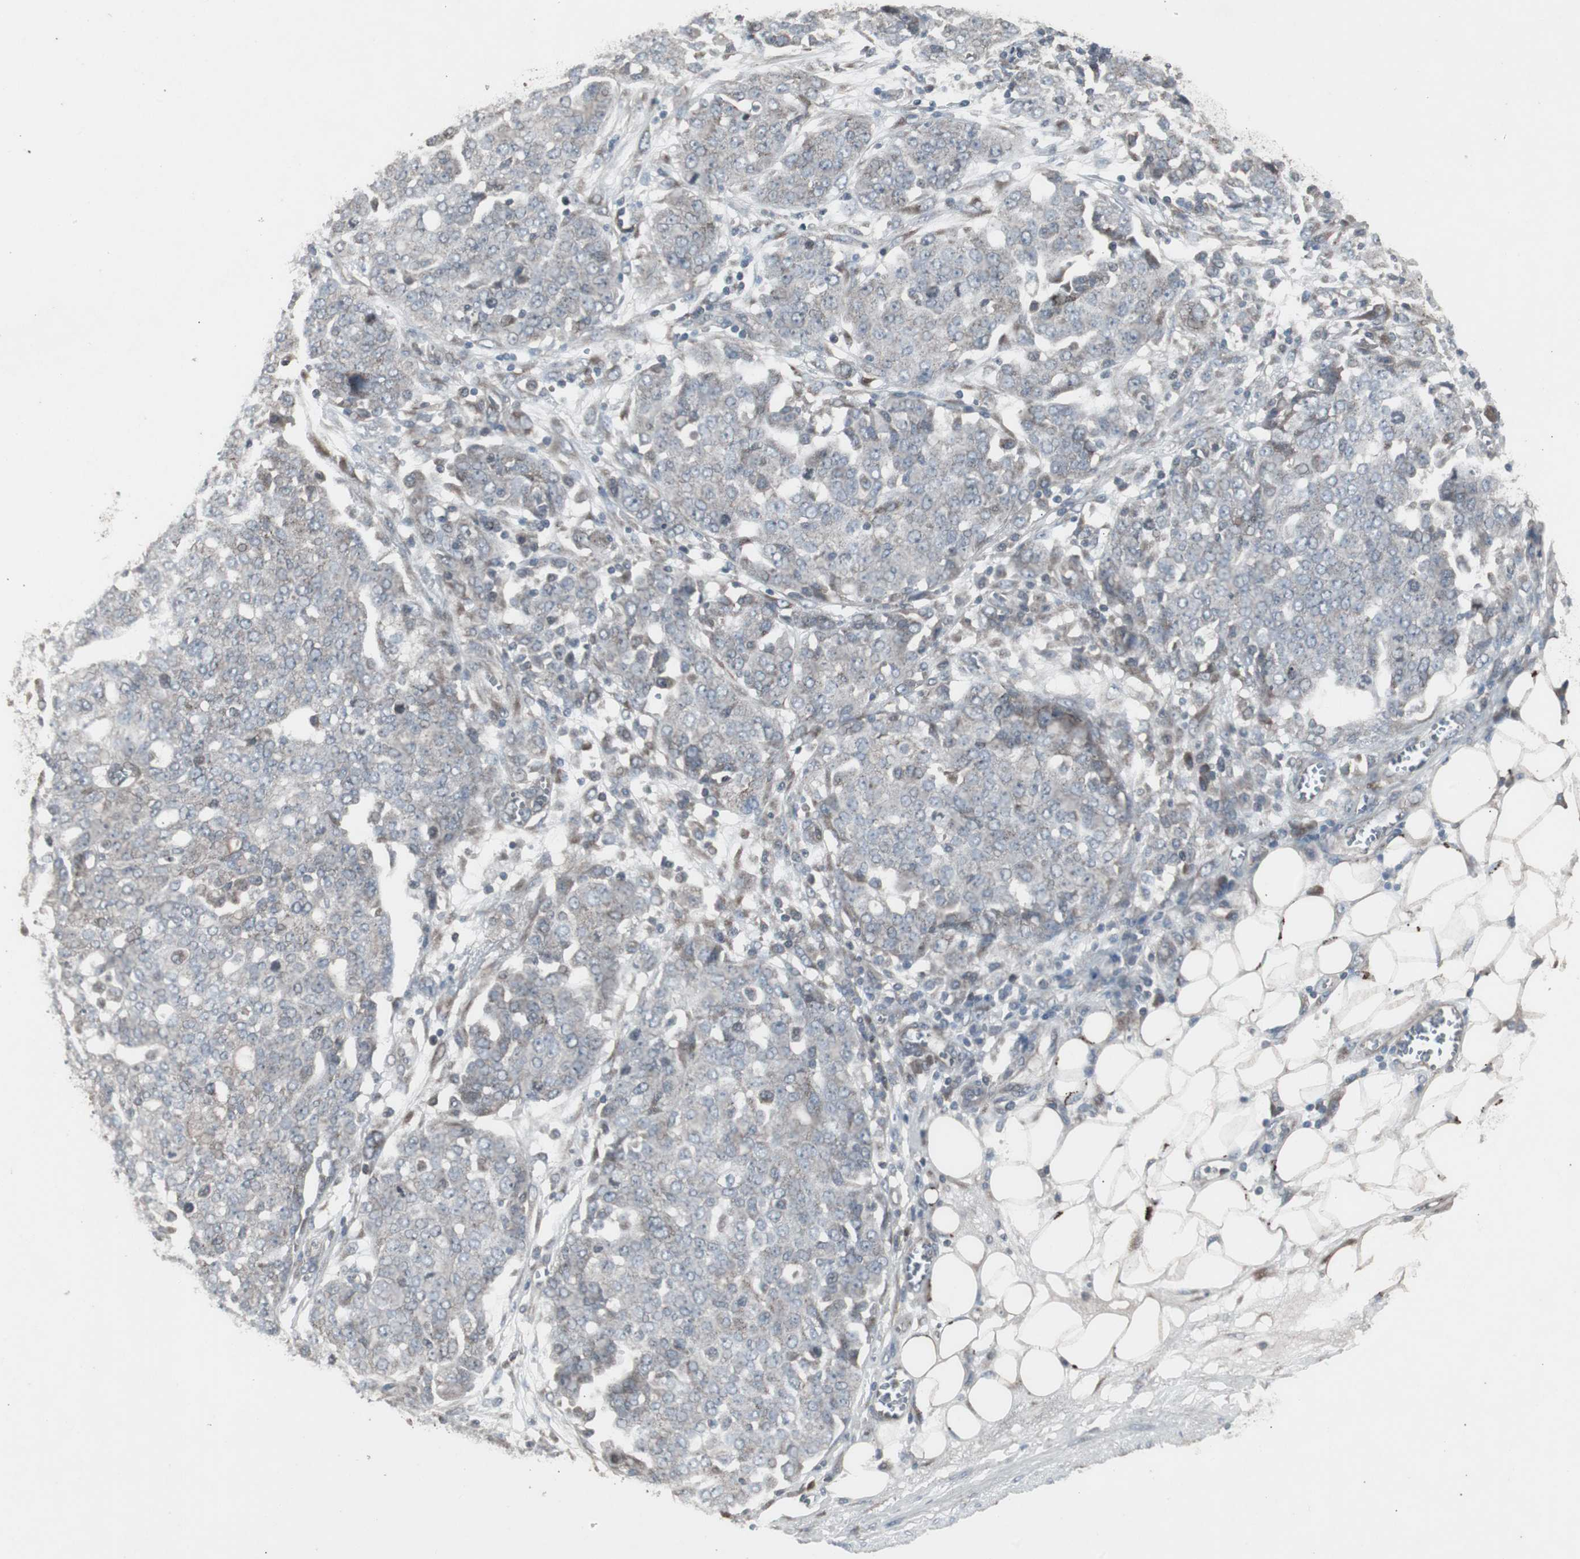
{"staining": {"intensity": "negative", "quantity": "none", "location": "none"}, "tissue": "ovarian cancer", "cell_type": "Tumor cells", "image_type": "cancer", "snomed": [{"axis": "morphology", "description": "Cystadenocarcinoma, serous, NOS"}, {"axis": "topography", "description": "Soft tissue"}, {"axis": "topography", "description": "Ovary"}], "caption": "Protein analysis of ovarian cancer shows no significant staining in tumor cells.", "gene": "SSTR2", "patient": {"sex": "female", "age": 57}}